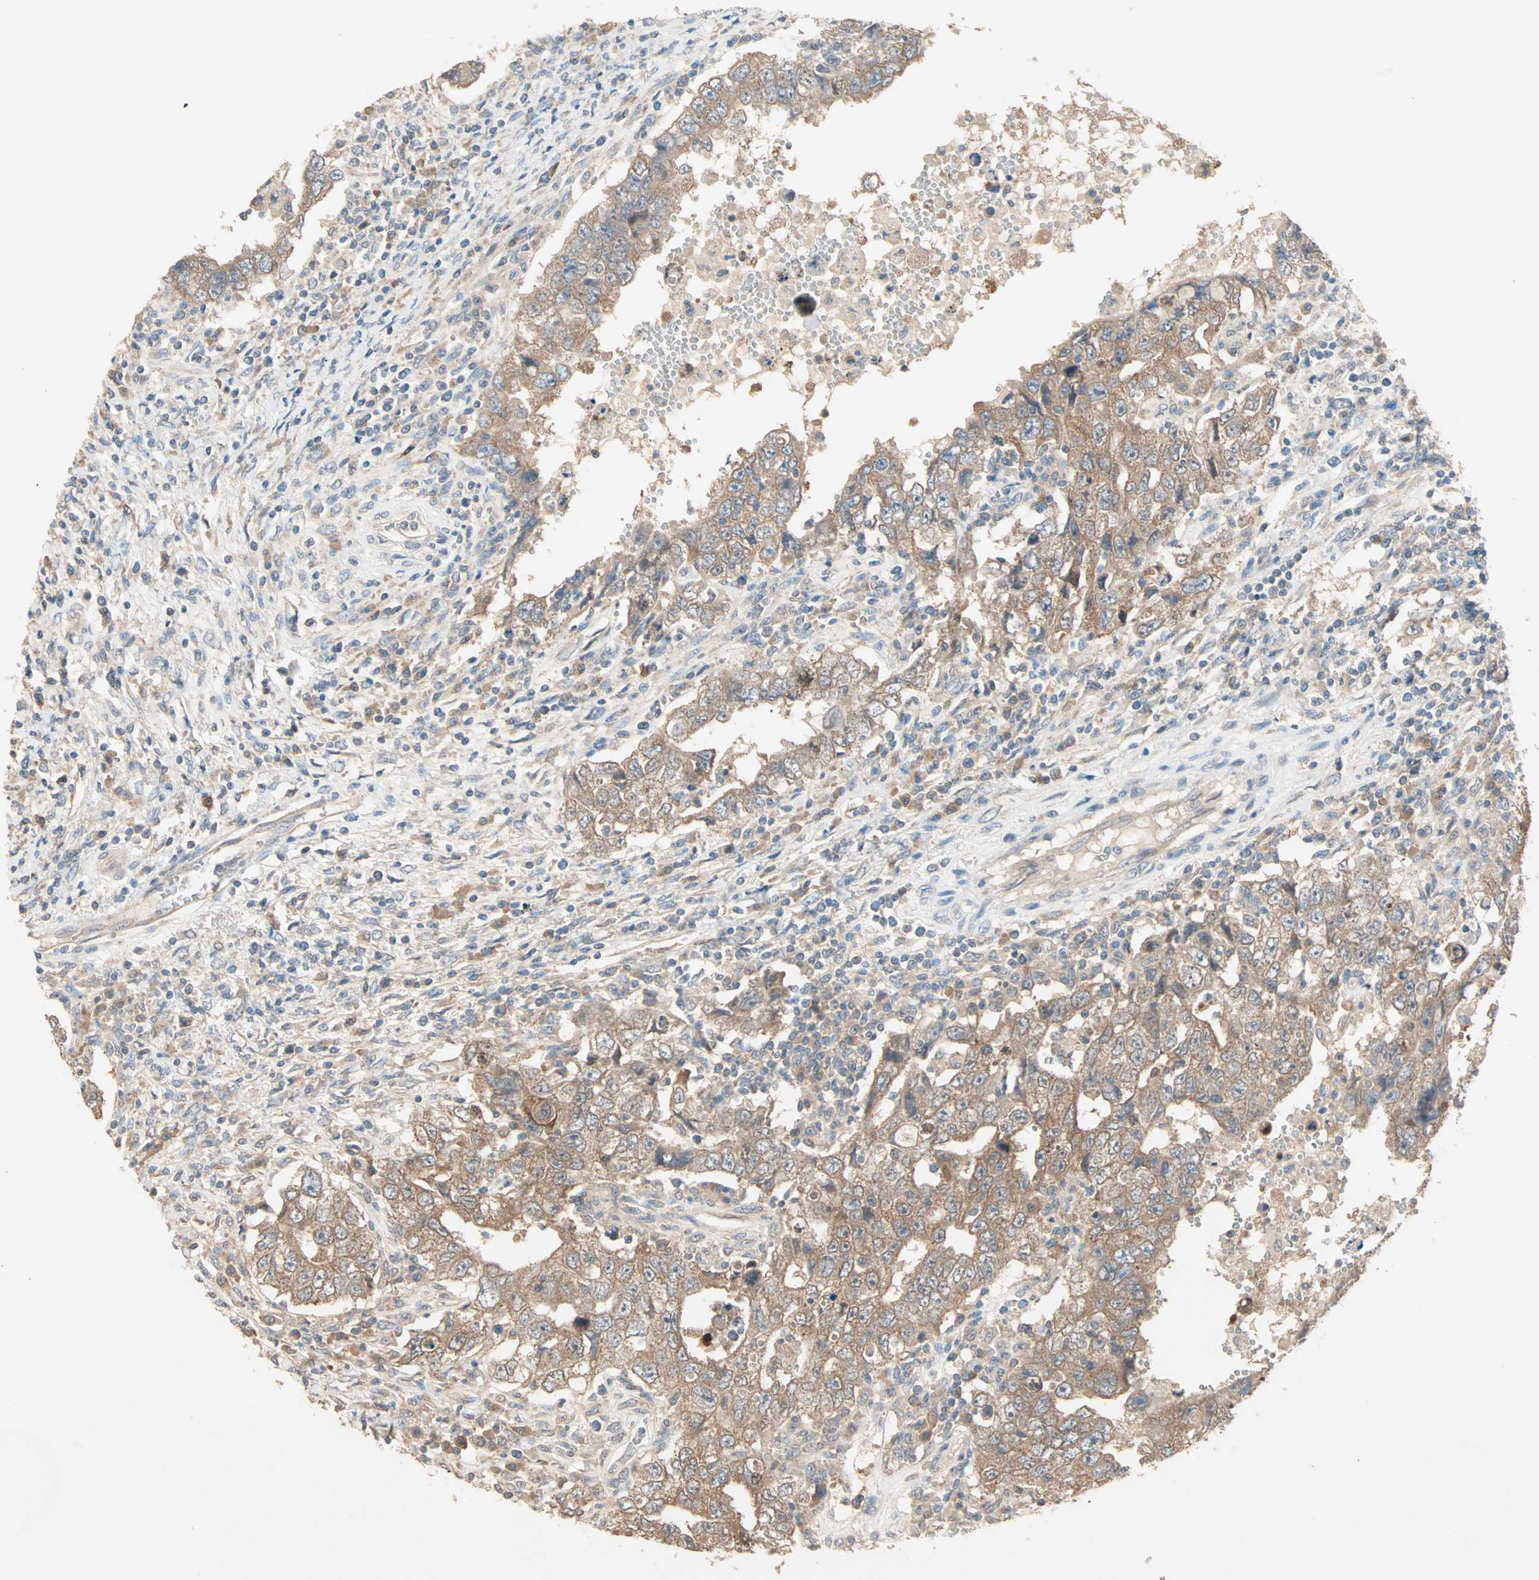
{"staining": {"intensity": "moderate", "quantity": ">75%", "location": "cytoplasmic/membranous"}, "tissue": "testis cancer", "cell_type": "Tumor cells", "image_type": "cancer", "snomed": [{"axis": "morphology", "description": "Carcinoma, Embryonal, NOS"}, {"axis": "topography", "description": "Testis"}], "caption": "High-power microscopy captured an IHC image of testis embryonal carcinoma, revealing moderate cytoplasmic/membranous positivity in about >75% of tumor cells.", "gene": "TTF2", "patient": {"sex": "male", "age": 26}}